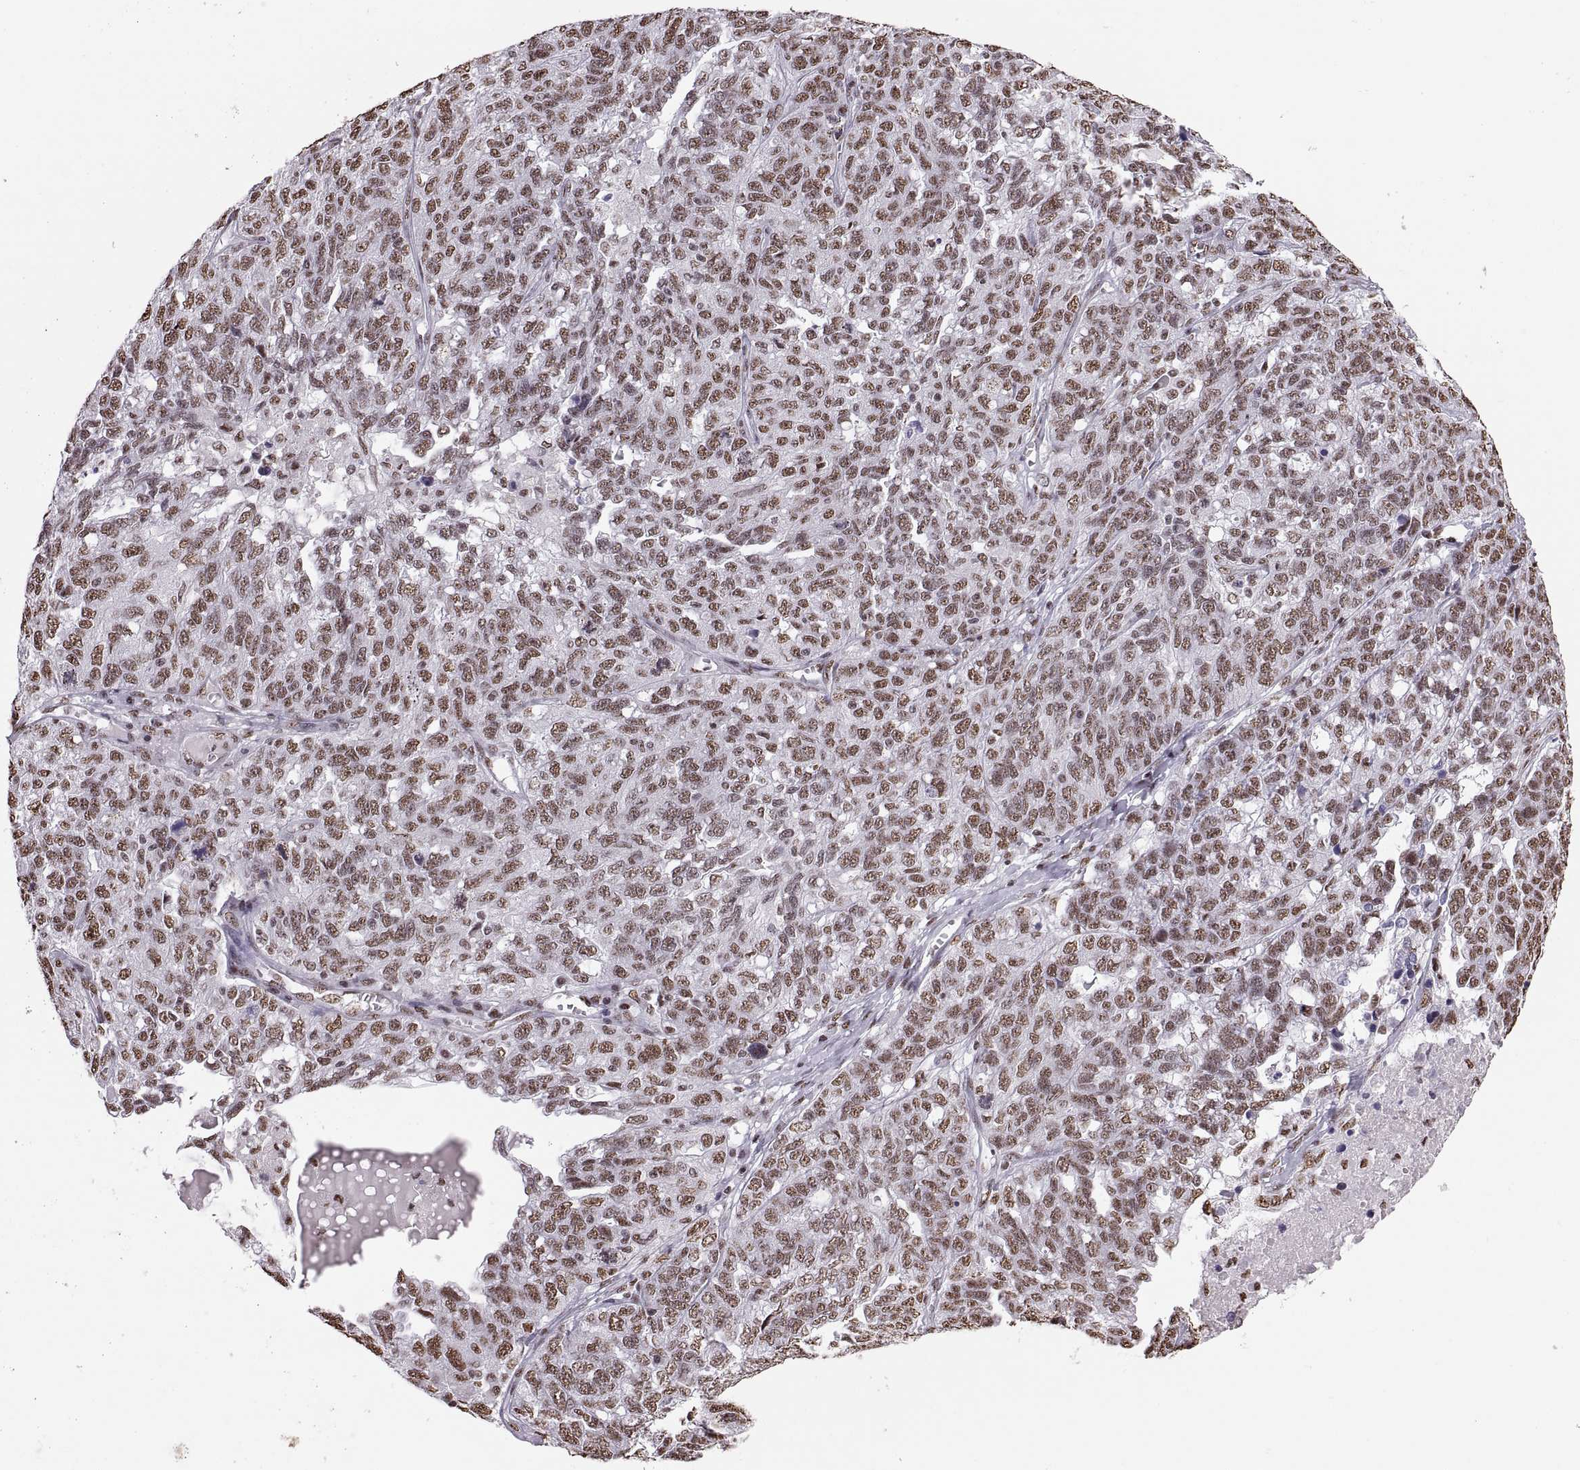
{"staining": {"intensity": "moderate", "quantity": "25%-75%", "location": "nuclear"}, "tissue": "ovarian cancer", "cell_type": "Tumor cells", "image_type": "cancer", "snomed": [{"axis": "morphology", "description": "Cystadenocarcinoma, serous, NOS"}, {"axis": "topography", "description": "Ovary"}], "caption": "Immunohistochemical staining of ovarian cancer shows medium levels of moderate nuclear protein positivity in about 25%-75% of tumor cells.", "gene": "SNAI1", "patient": {"sex": "female", "age": 71}}